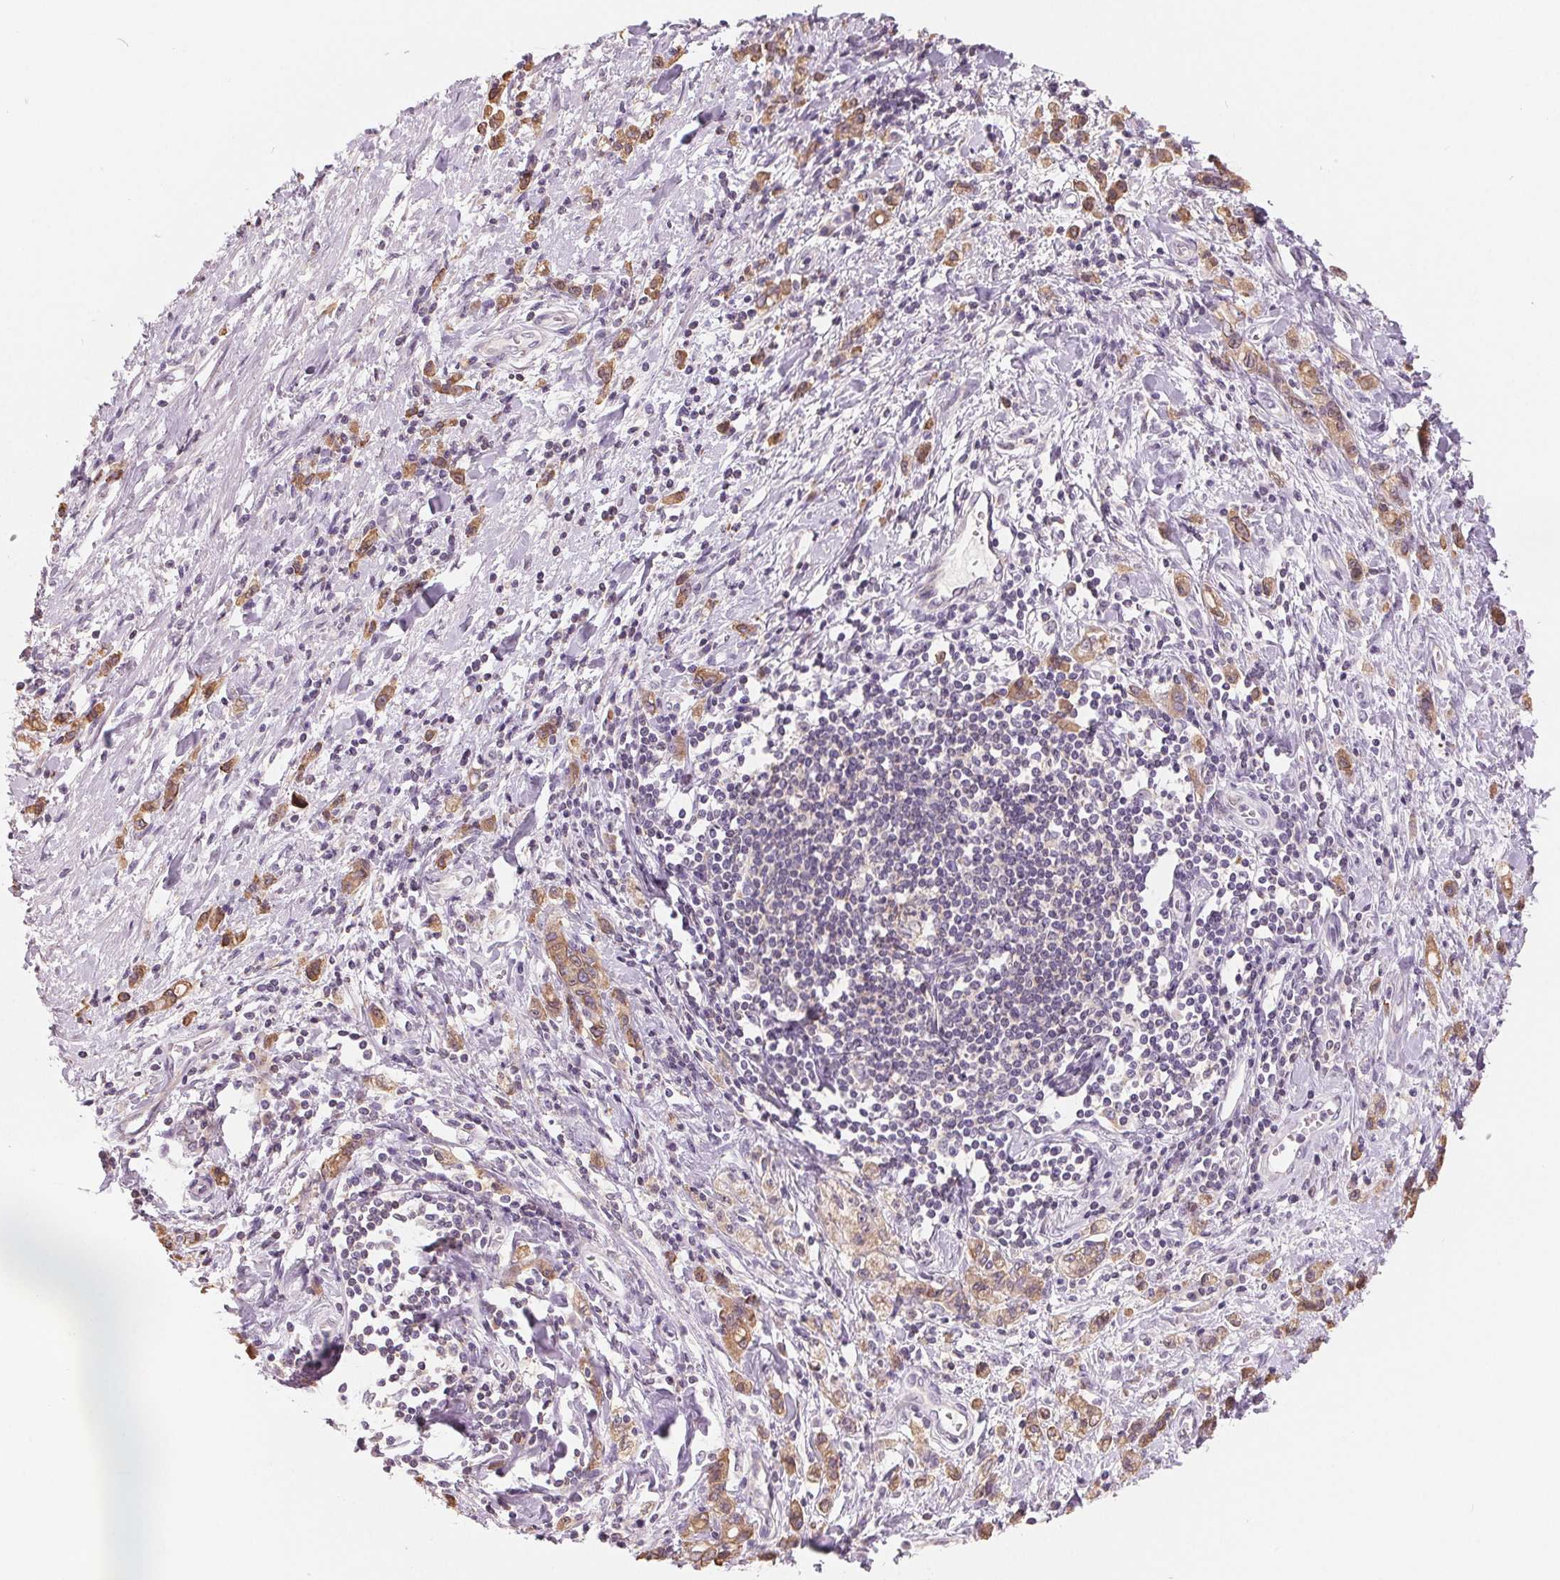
{"staining": {"intensity": "moderate", "quantity": ">75%", "location": "cytoplasmic/membranous"}, "tissue": "stomach cancer", "cell_type": "Tumor cells", "image_type": "cancer", "snomed": [{"axis": "morphology", "description": "Adenocarcinoma, NOS"}, {"axis": "topography", "description": "Stomach"}], "caption": "Immunohistochemistry (IHC) (DAB (3,3'-diaminobenzidine)) staining of human stomach cancer reveals moderate cytoplasmic/membranous protein positivity in approximately >75% of tumor cells.", "gene": "VTCN1", "patient": {"sex": "male", "age": 77}}